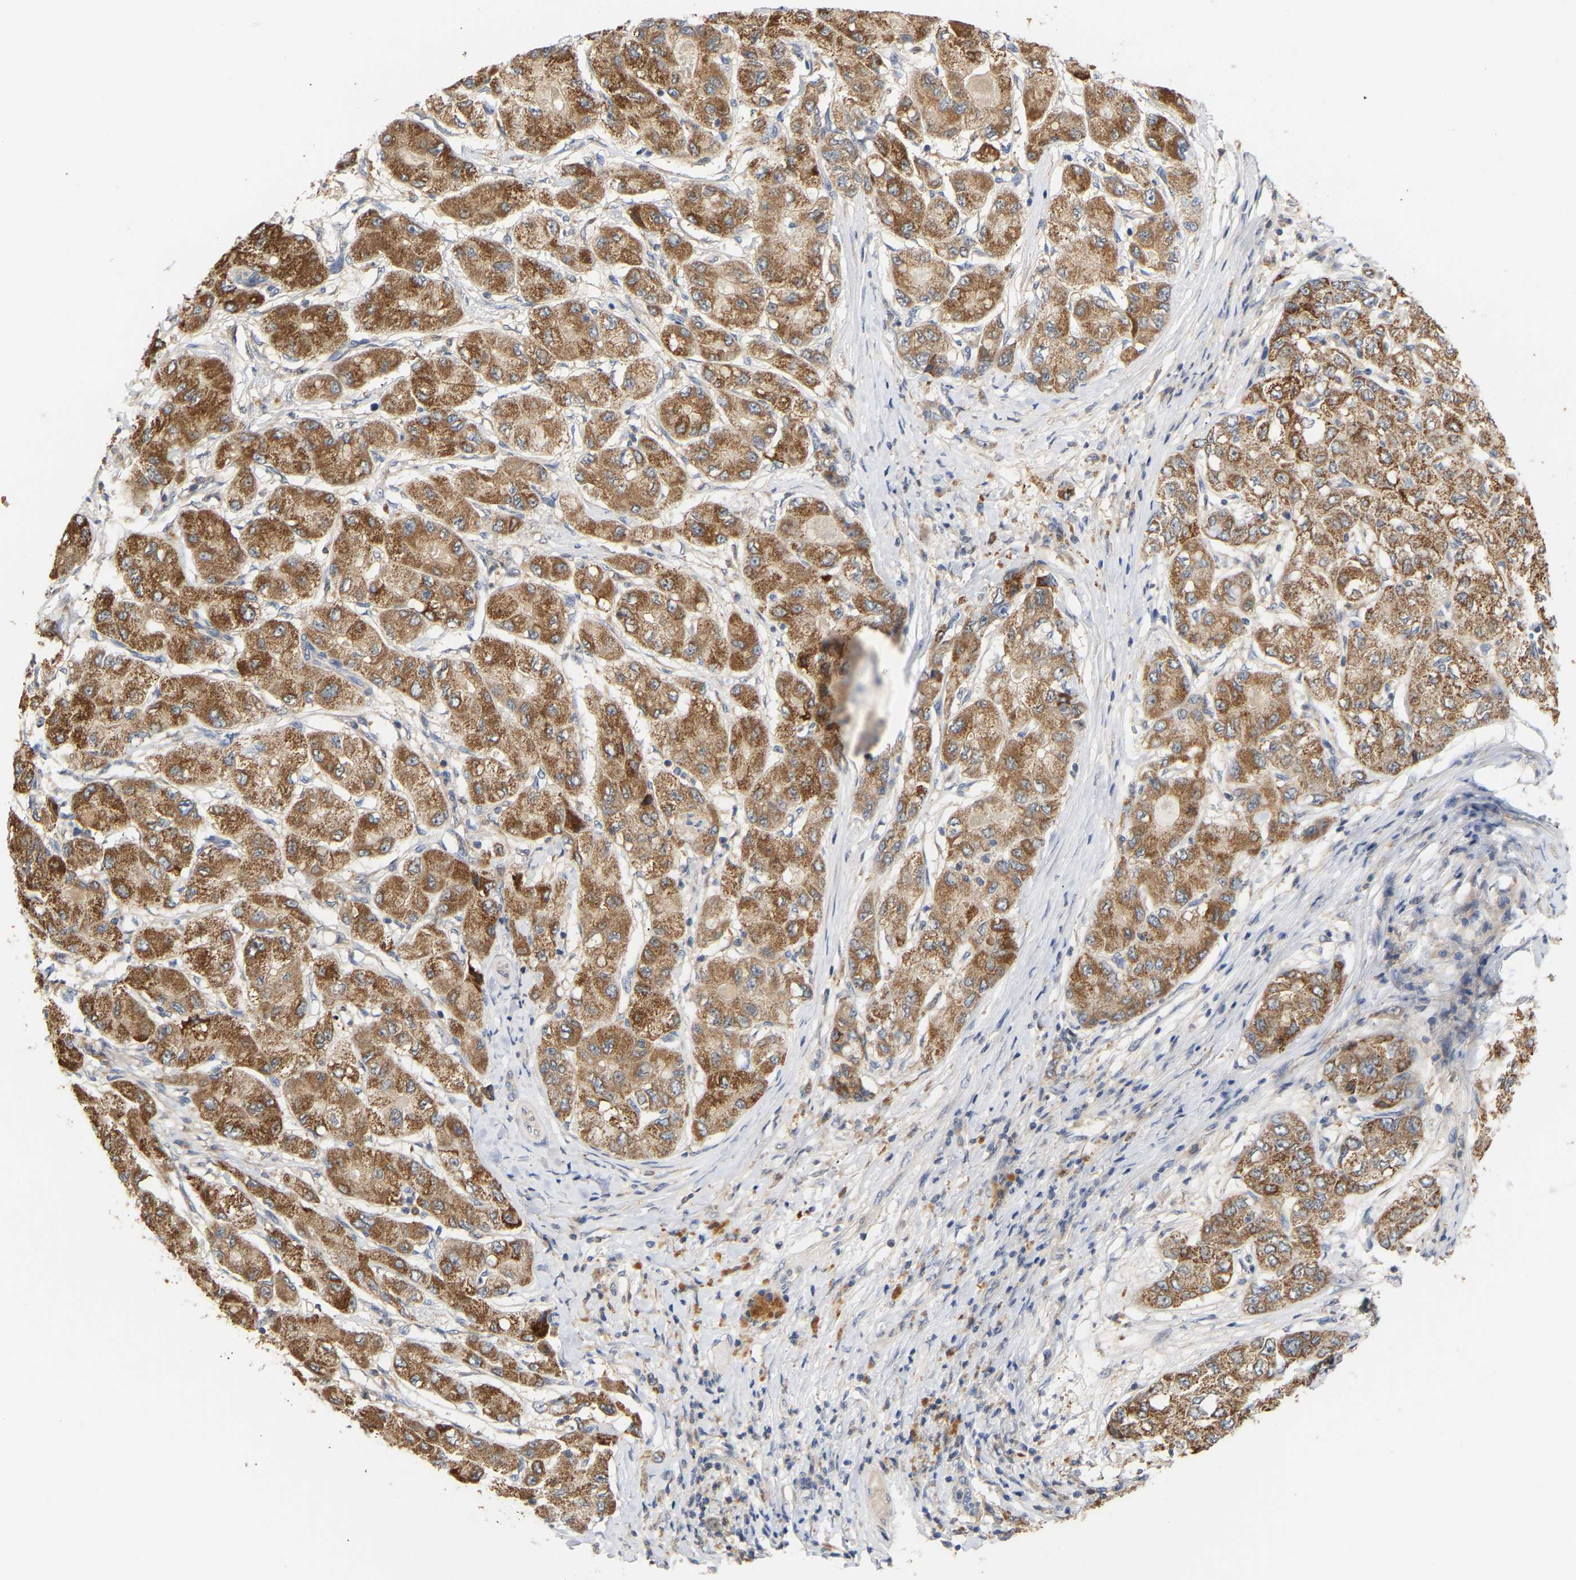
{"staining": {"intensity": "moderate", "quantity": ">75%", "location": "cytoplasmic/membranous"}, "tissue": "liver cancer", "cell_type": "Tumor cells", "image_type": "cancer", "snomed": [{"axis": "morphology", "description": "Carcinoma, Hepatocellular, NOS"}, {"axis": "topography", "description": "Liver"}], "caption": "Tumor cells reveal medium levels of moderate cytoplasmic/membranous staining in approximately >75% of cells in human liver hepatocellular carcinoma. The protein is shown in brown color, while the nuclei are stained blue.", "gene": "TPMT", "patient": {"sex": "male", "age": 80}}